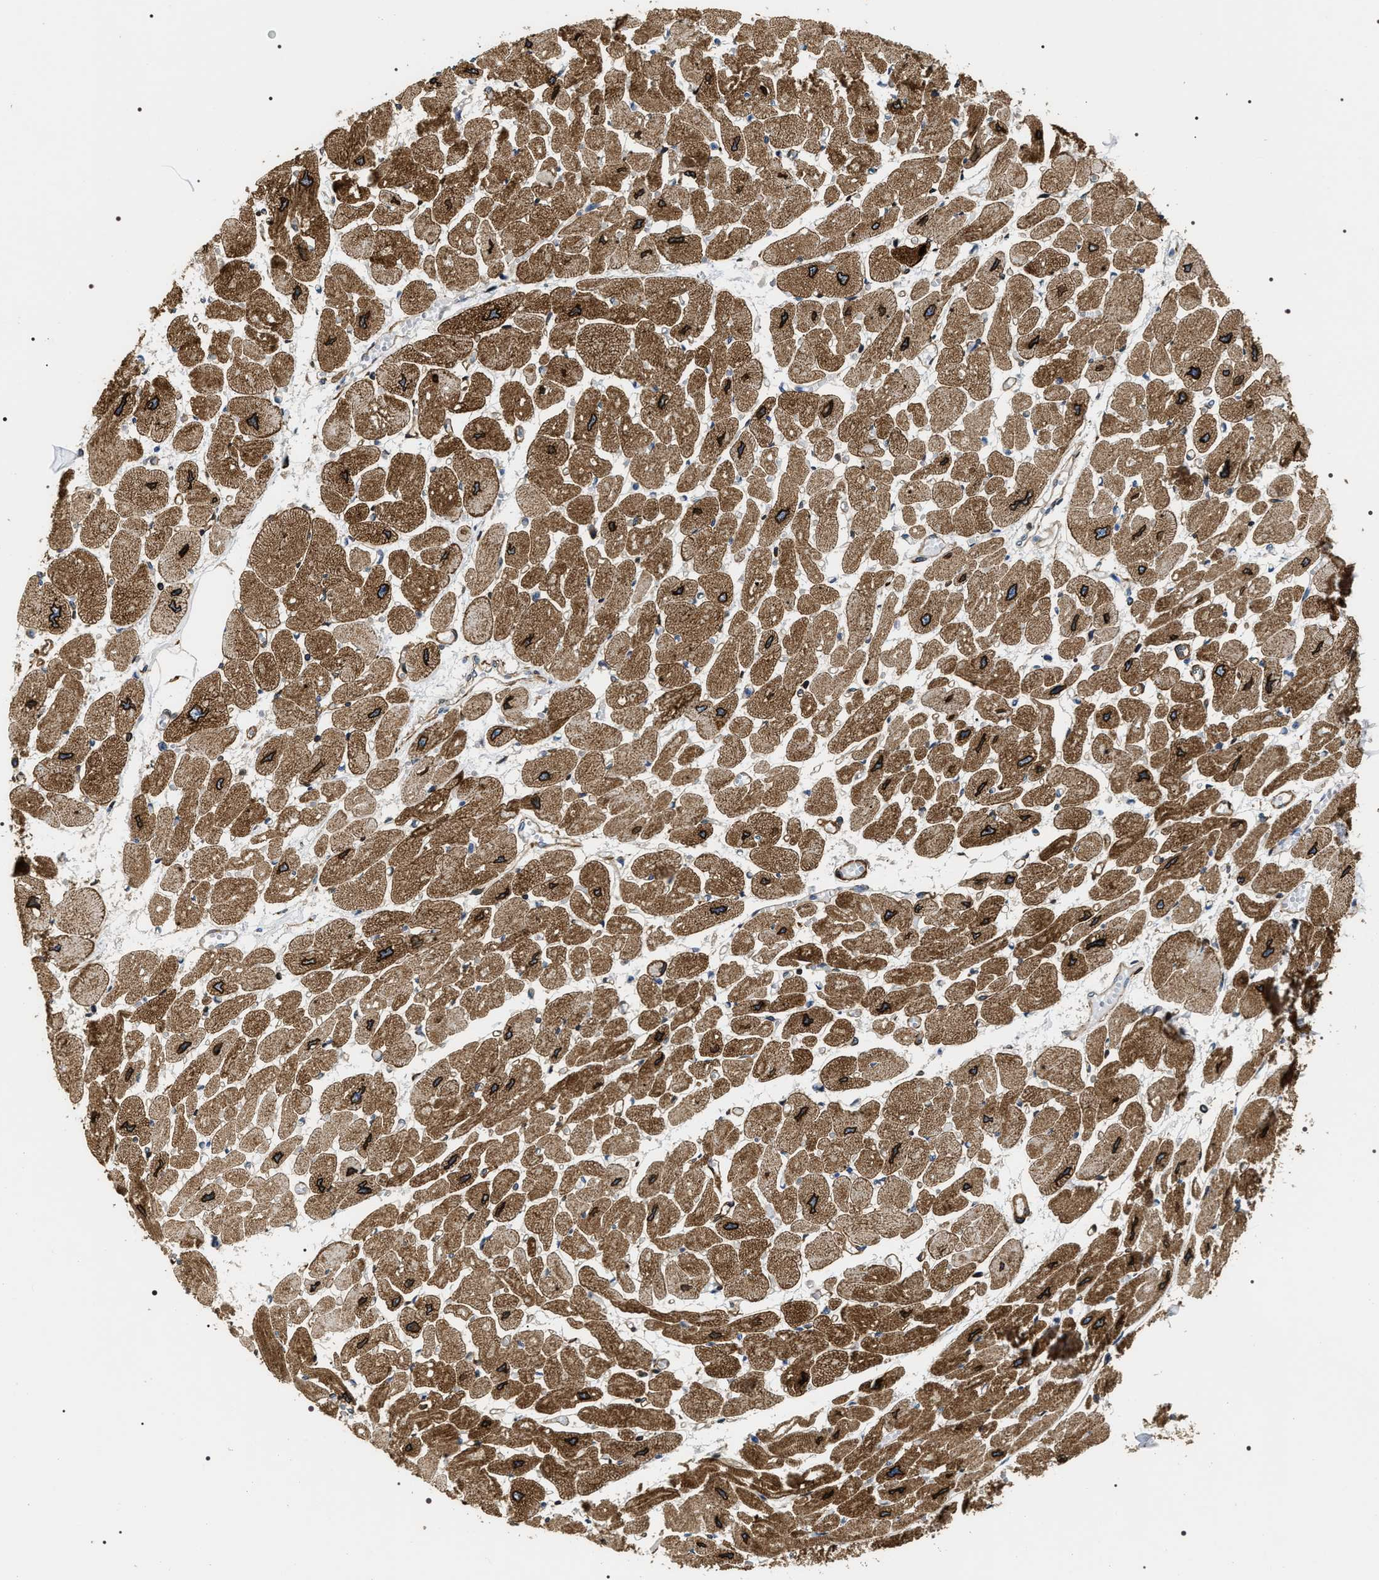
{"staining": {"intensity": "strong", "quantity": ">75%", "location": "cytoplasmic/membranous,nuclear"}, "tissue": "heart muscle", "cell_type": "Cardiomyocytes", "image_type": "normal", "snomed": [{"axis": "morphology", "description": "Normal tissue, NOS"}, {"axis": "topography", "description": "Heart"}], "caption": "IHC staining of normal heart muscle, which shows high levels of strong cytoplasmic/membranous,nuclear expression in about >75% of cardiomyocytes indicating strong cytoplasmic/membranous,nuclear protein staining. The staining was performed using DAB (brown) for protein detection and nuclei were counterstained in hematoxylin (blue).", "gene": "ZC3HAV1L", "patient": {"sex": "female", "age": 54}}